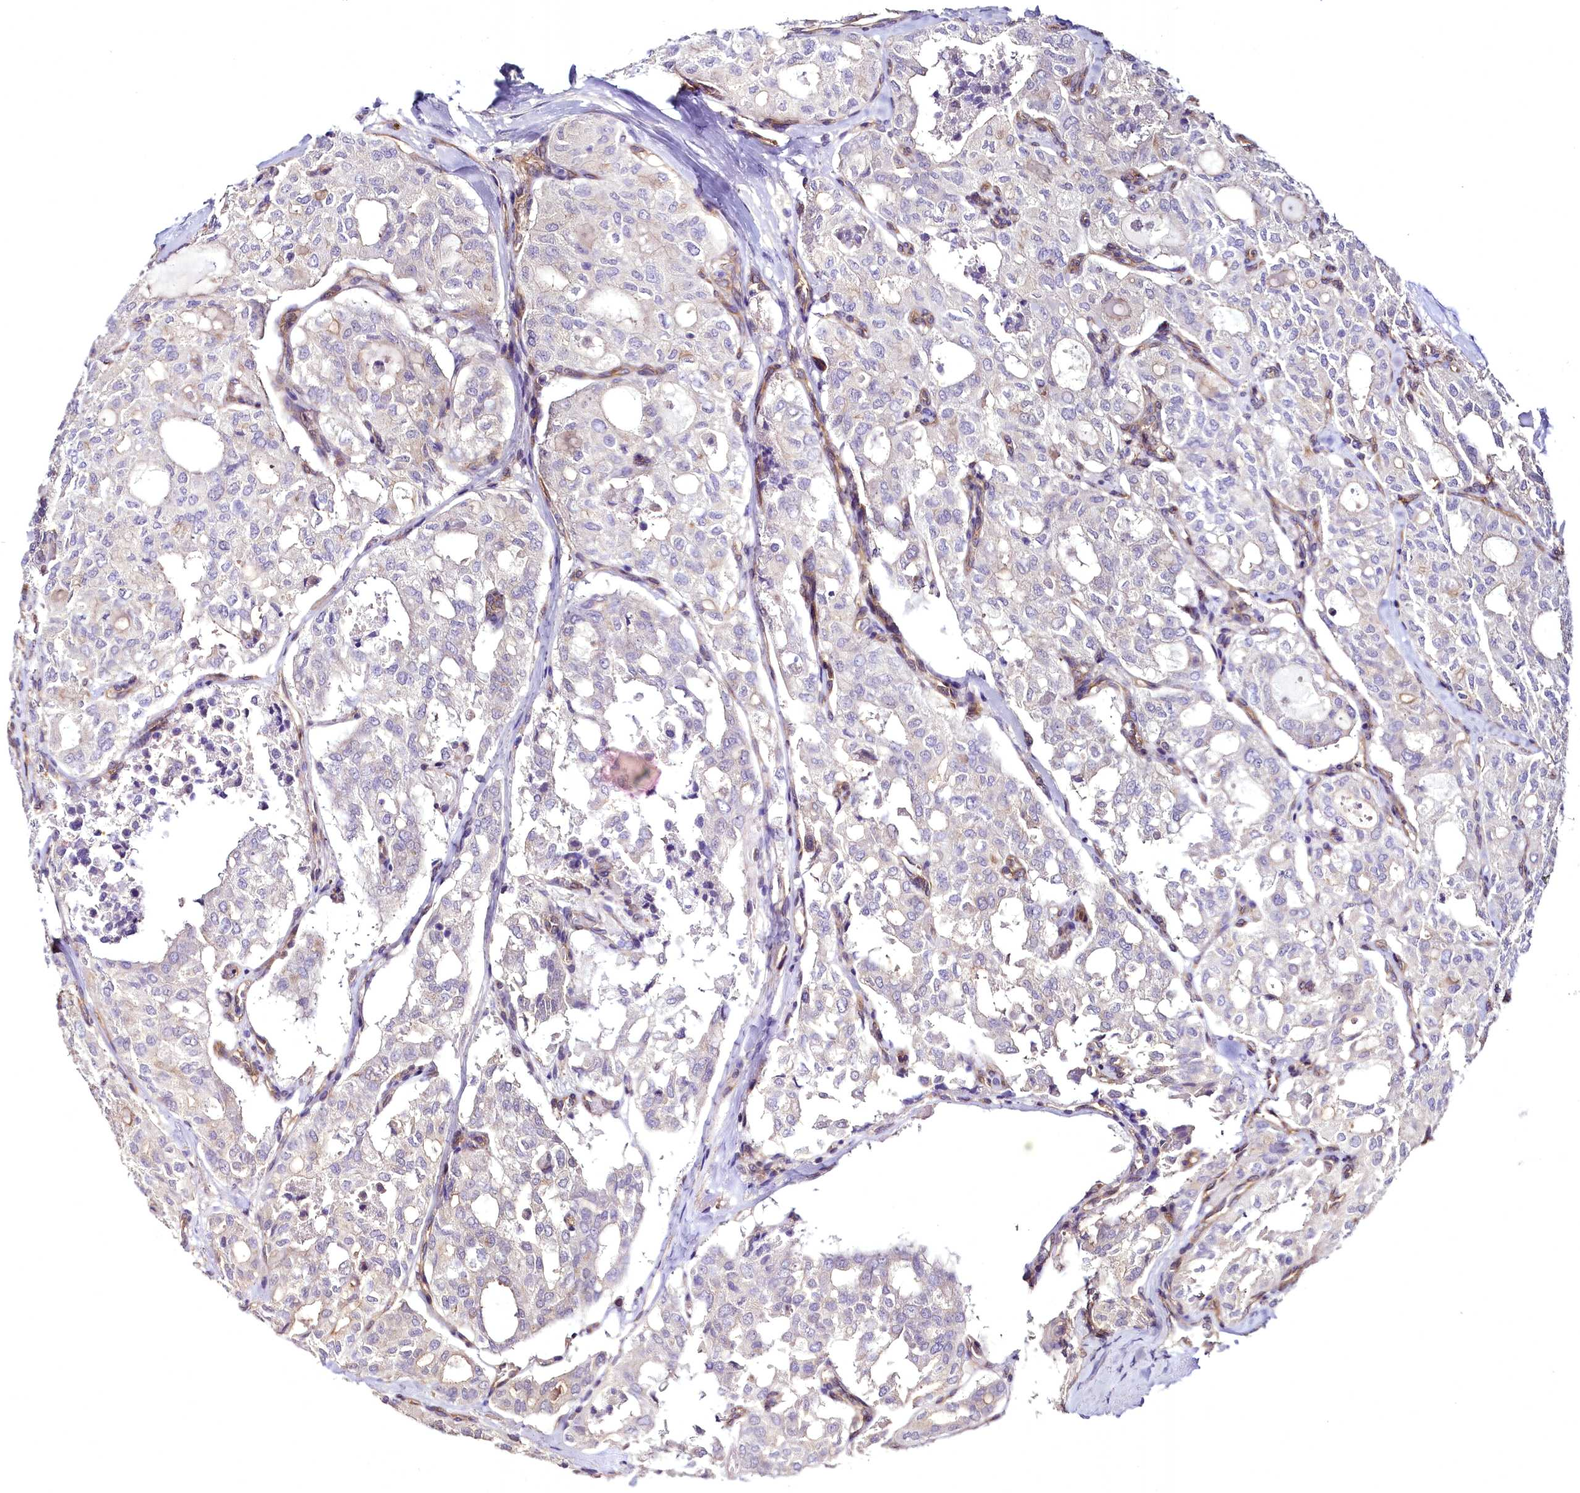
{"staining": {"intensity": "moderate", "quantity": "<25%", "location": "cytoplasmic/membranous"}, "tissue": "thyroid cancer", "cell_type": "Tumor cells", "image_type": "cancer", "snomed": [{"axis": "morphology", "description": "Follicular adenoma carcinoma, NOS"}, {"axis": "topography", "description": "Thyroid gland"}], "caption": "IHC histopathology image of thyroid cancer (follicular adenoma carcinoma) stained for a protein (brown), which displays low levels of moderate cytoplasmic/membranous positivity in about <25% of tumor cells.", "gene": "STXBP1", "patient": {"sex": "male", "age": 75}}